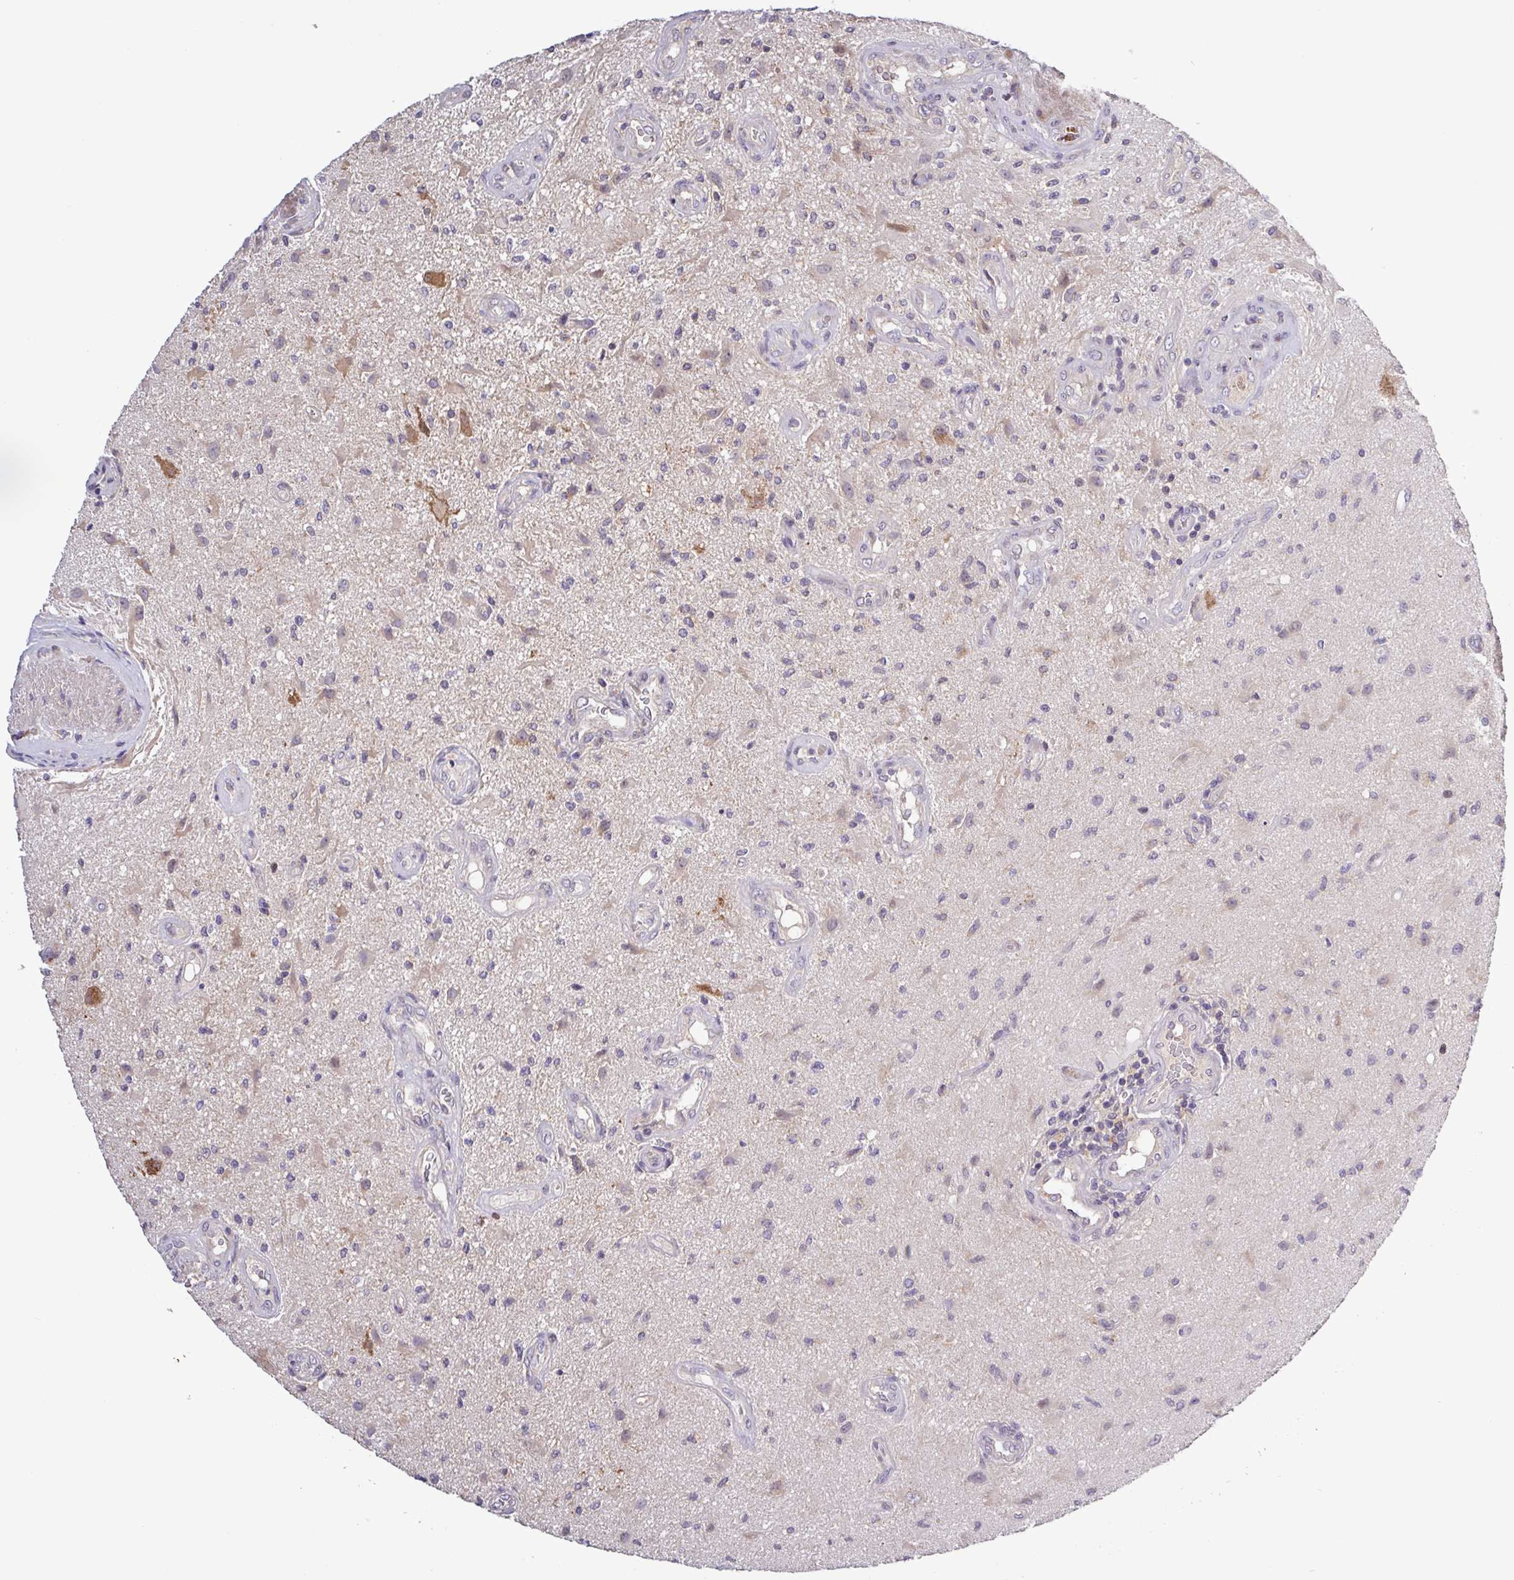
{"staining": {"intensity": "weak", "quantity": "<25%", "location": "cytoplasmic/membranous,nuclear"}, "tissue": "glioma", "cell_type": "Tumor cells", "image_type": "cancer", "snomed": [{"axis": "morphology", "description": "Glioma, malignant, High grade"}, {"axis": "topography", "description": "Brain"}], "caption": "Immunohistochemical staining of glioma exhibits no significant expression in tumor cells.", "gene": "SFTPB", "patient": {"sex": "male", "age": 67}}